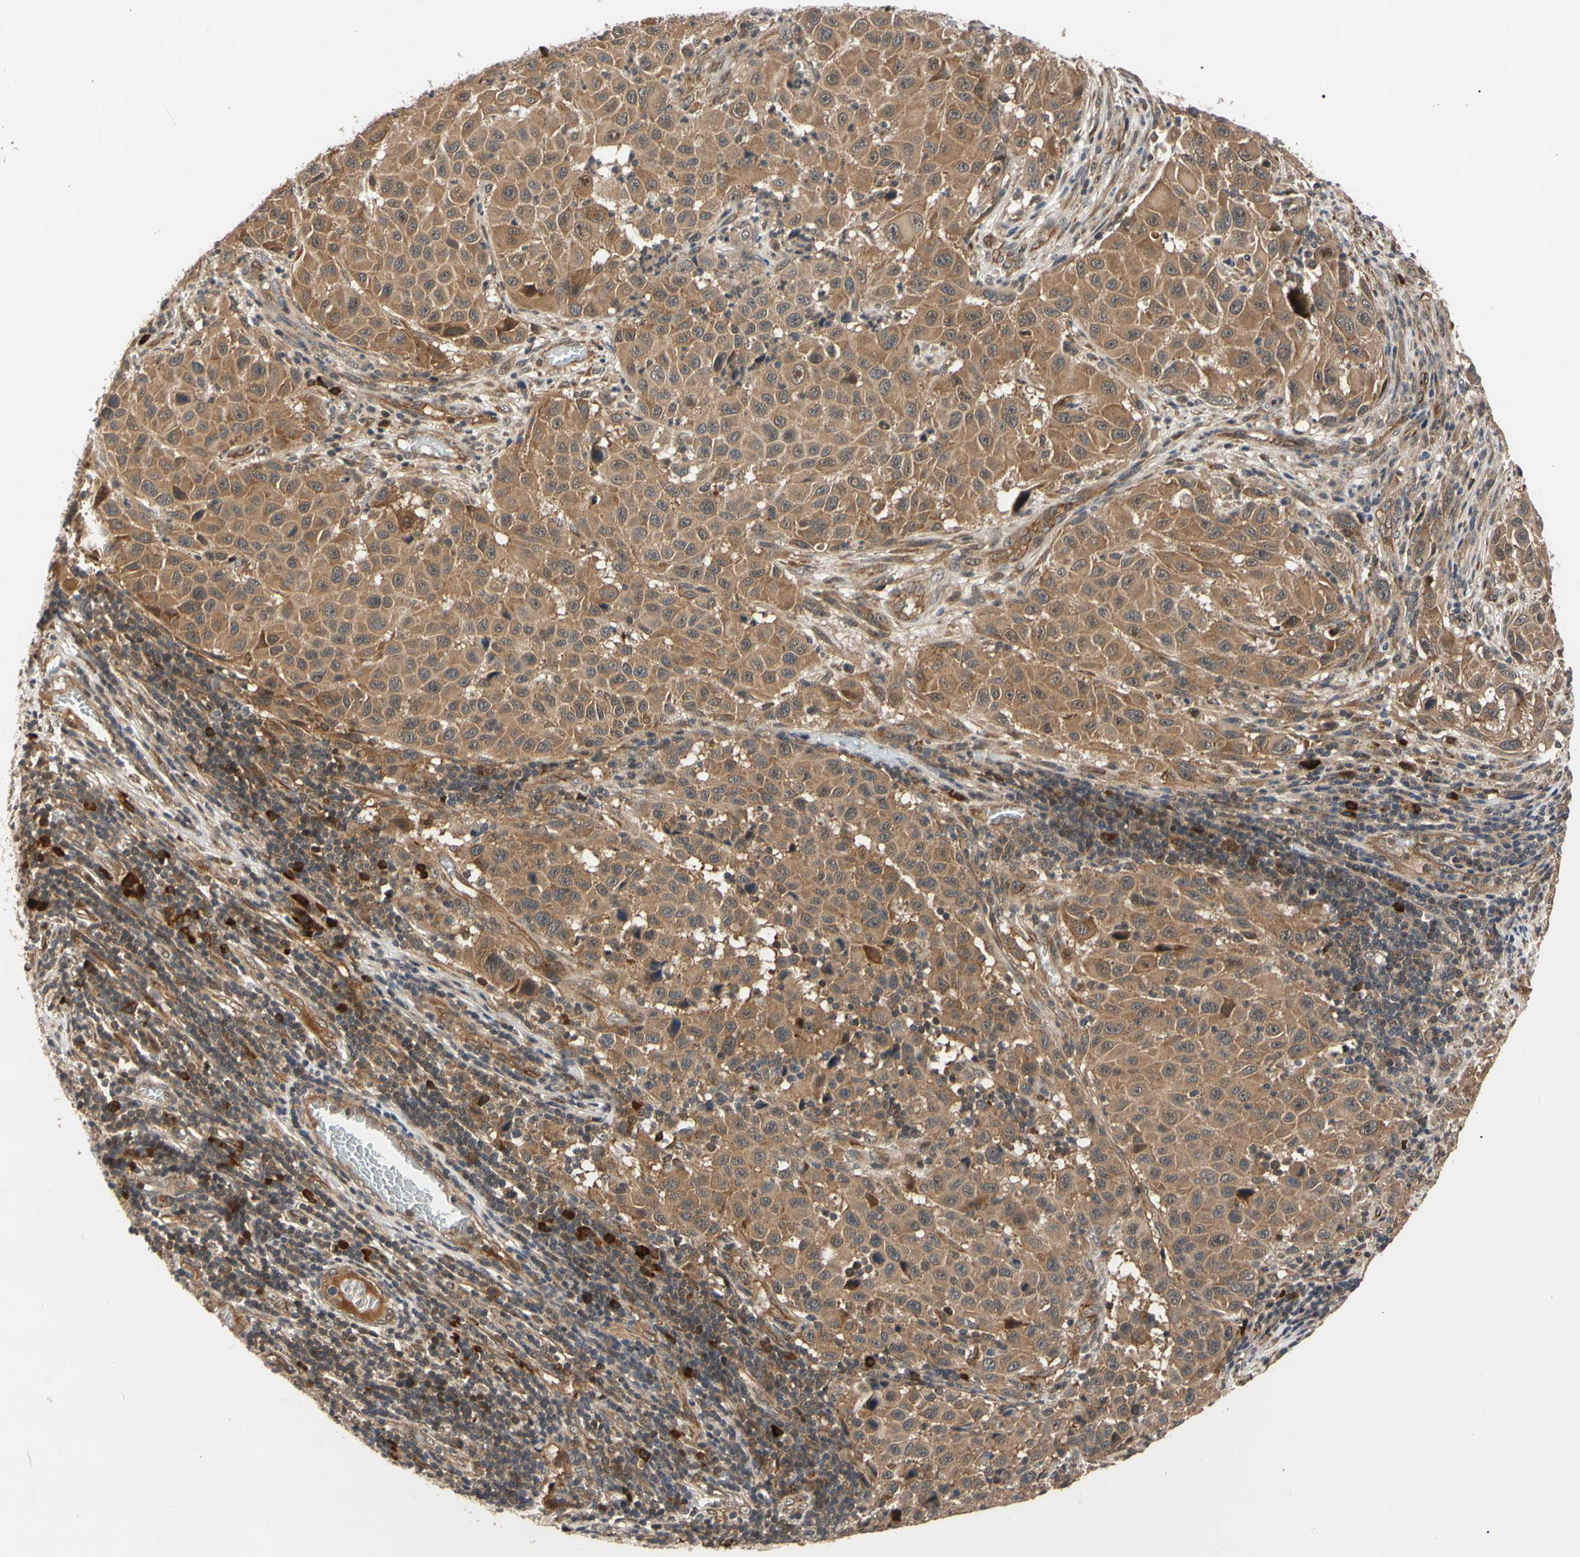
{"staining": {"intensity": "moderate", "quantity": ">75%", "location": "cytoplasmic/membranous"}, "tissue": "melanoma", "cell_type": "Tumor cells", "image_type": "cancer", "snomed": [{"axis": "morphology", "description": "Malignant melanoma, Metastatic site"}, {"axis": "topography", "description": "Lymph node"}], "caption": "A medium amount of moderate cytoplasmic/membranous positivity is present in about >75% of tumor cells in melanoma tissue.", "gene": "CYTIP", "patient": {"sex": "male", "age": 61}}